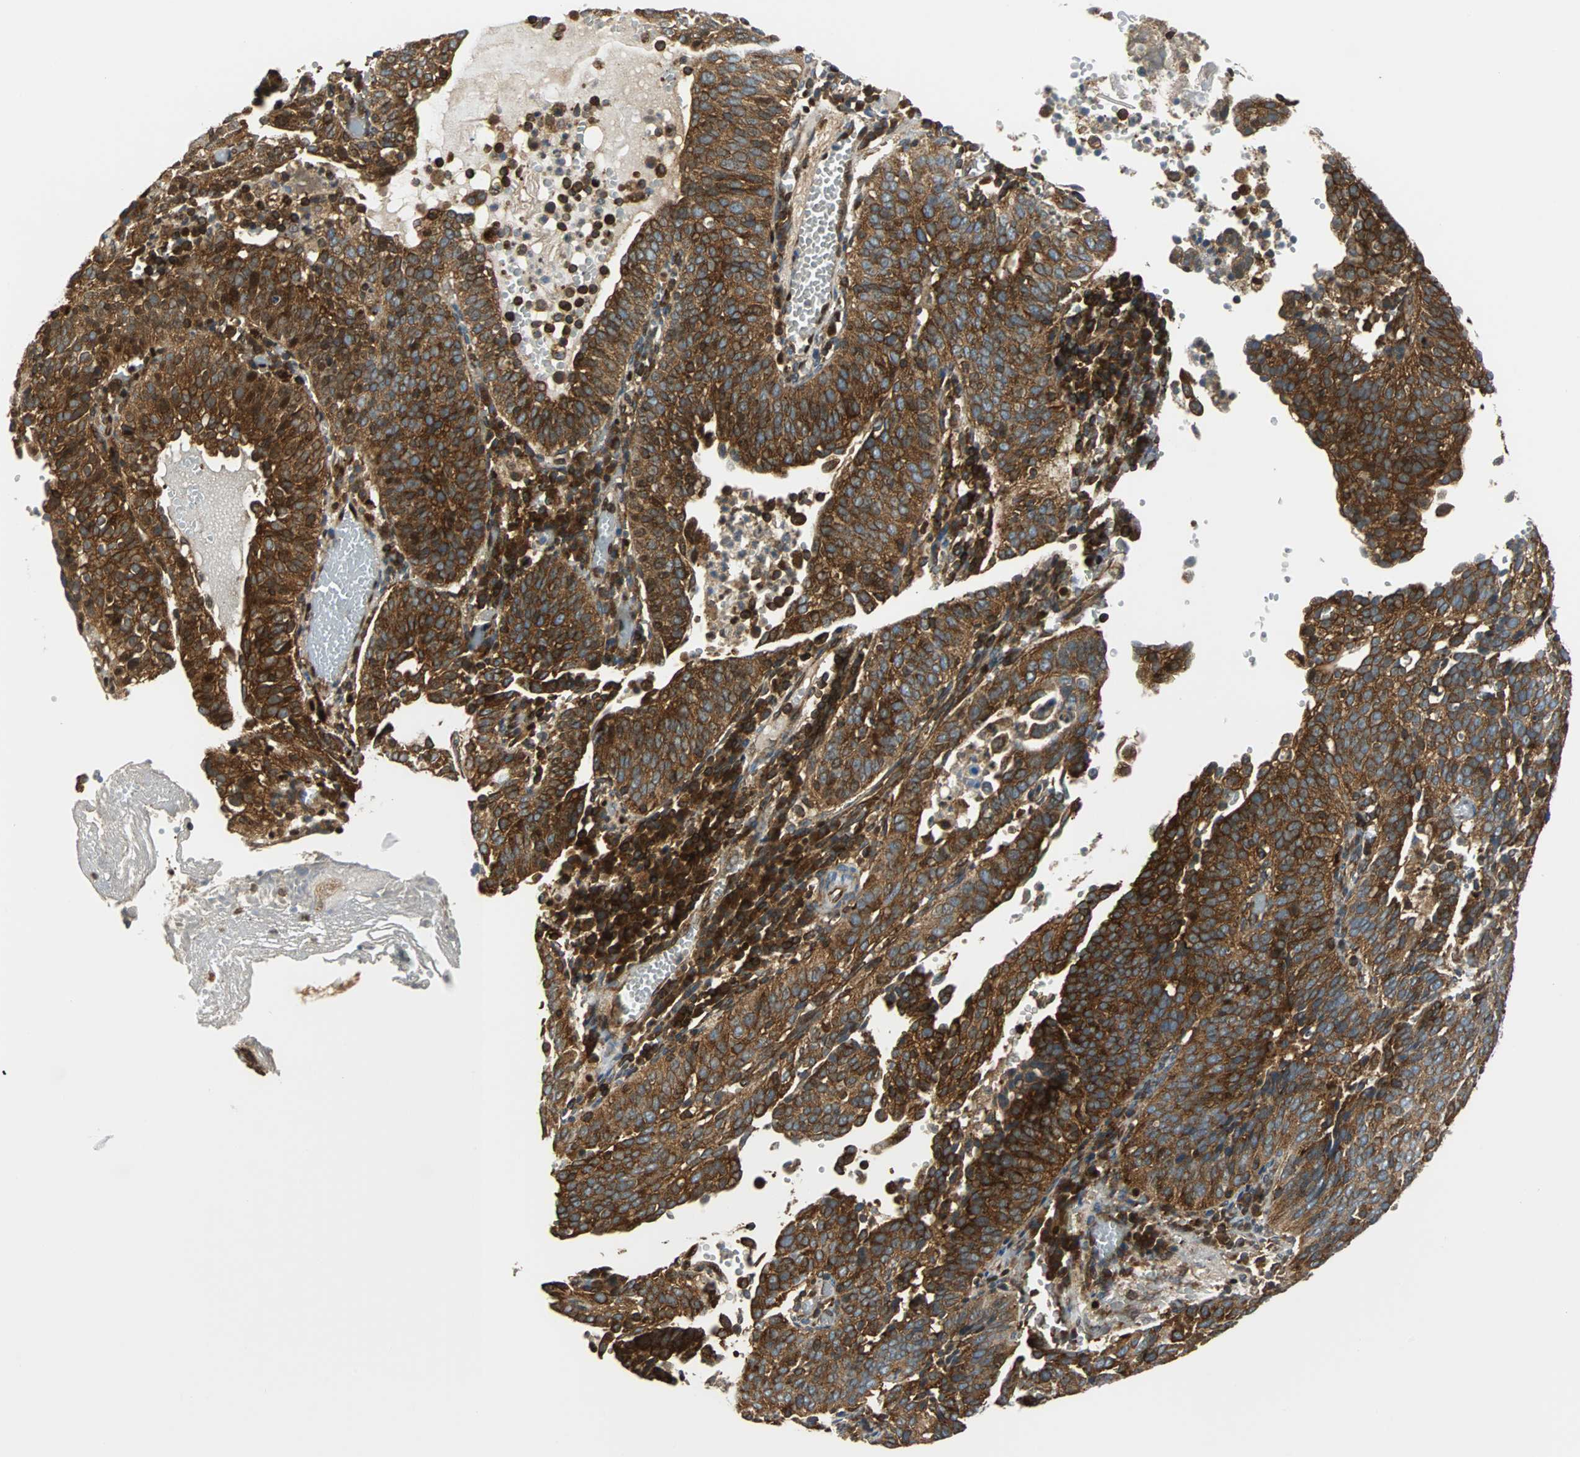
{"staining": {"intensity": "strong", "quantity": ">75%", "location": "cytoplasmic/membranous"}, "tissue": "cervical cancer", "cell_type": "Tumor cells", "image_type": "cancer", "snomed": [{"axis": "morphology", "description": "Squamous cell carcinoma, NOS"}, {"axis": "topography", "description": "Cervix"}], "caption": "The micrograph exhibits immunohistochemical staining of cervical cancer (squamous cell carcinoma). There is strong cytoplasmic/membranous staining is identified in about >75% of tumor cells.", "gene": "RELA", "patient": {"sex": "female", "age": 39}}